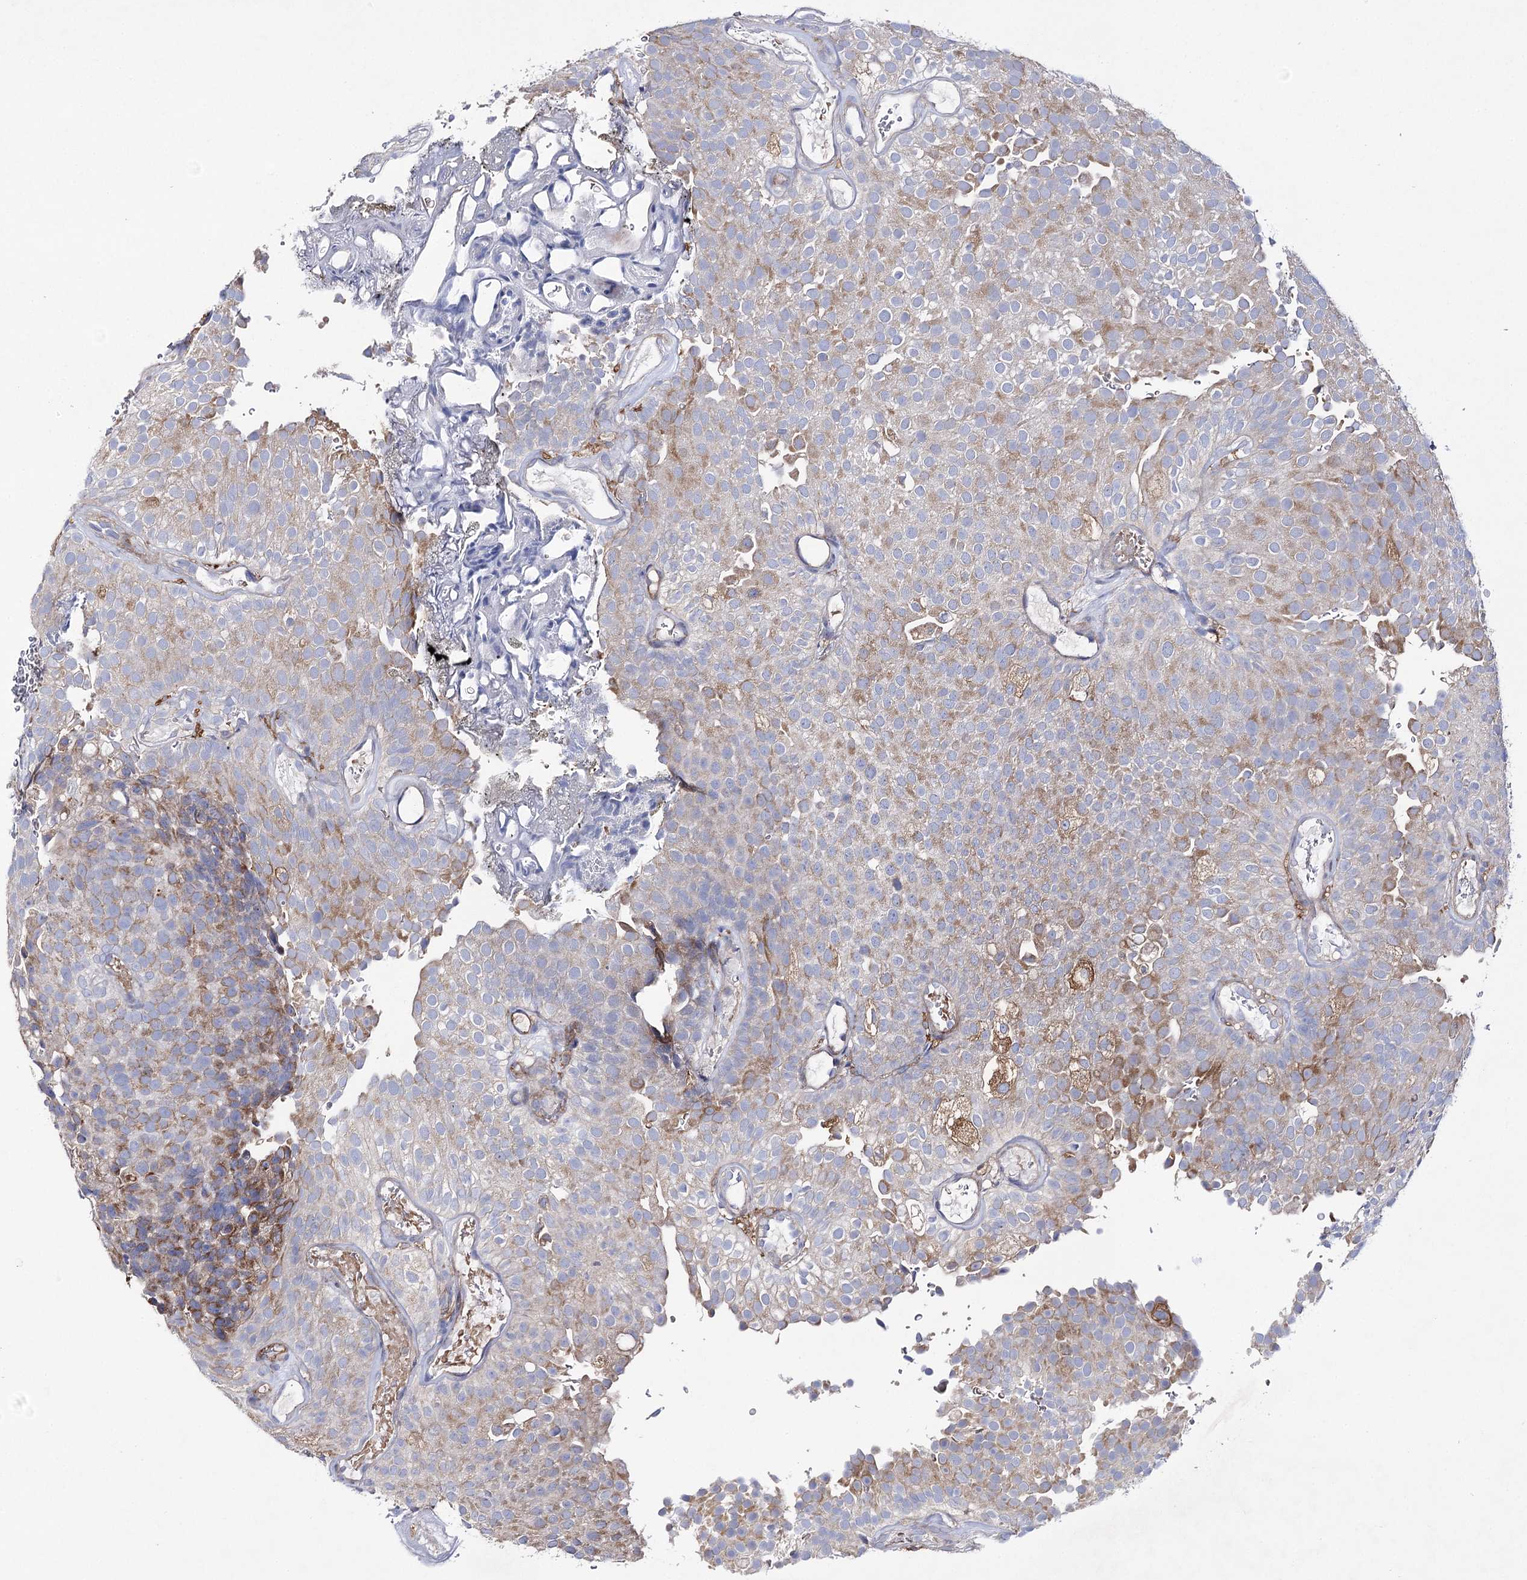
{"staining": {"intensity": "moderate", "quantity": "<25%", "location": "cytoplasmic/membranous"}, "tissue": "urothelial cancer", "cell_type": "Tumor cells", "image_type": "cancer", "snomed": [{"axis": "morphology", "description": "Urothelial carcinoma, Low grade"}, {"axis": "topography", "description": "Urinary bladder"}], "caption": "An image showing moderate cytoplasmic/membranous expression in about <25% of tumor cells in low-grade urothelial carcinoma, as visualized by brown immunohistochemical staining.", "gene": "COX15", "patient": {"sex": "male", "age": 78}}